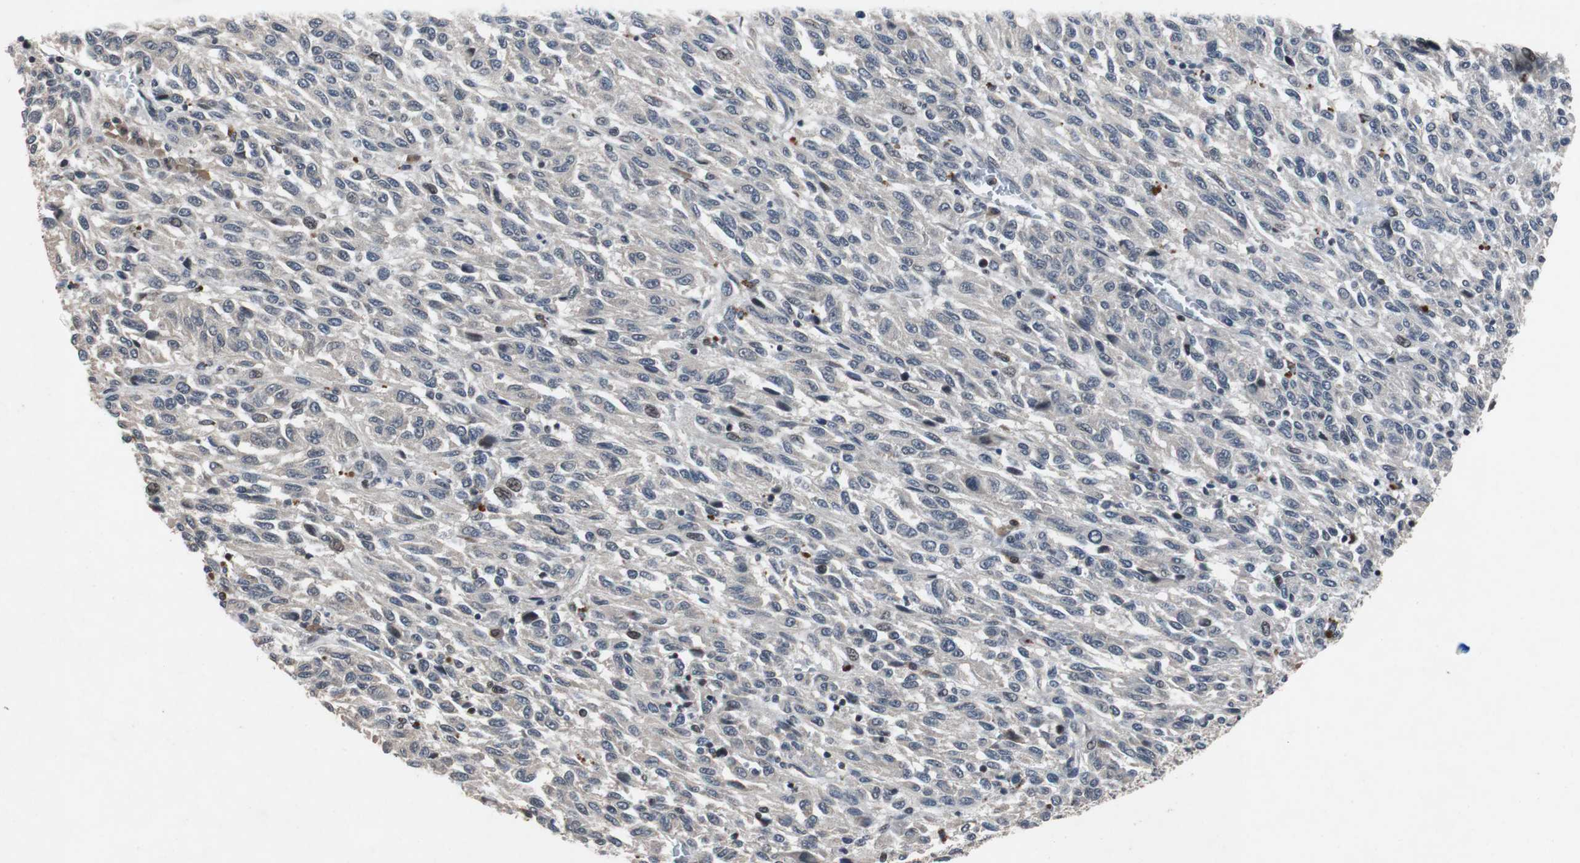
{"staining": {"intensity": "negative", "quantity": "none", "location": "none"}, "tissue": "melanoma", "cell_type": "Tumor cells", "image_type": "cancer", "snomed": [{"axis": "morphology", "description": "Malignant melanoma, Metastatic site"}, {"axis": "topography", "description": "Lung"}], "caption": "An IHC image of malignant melanoma (metastatic site) is shown. There is no staining in tumor cells of malignant melanoma (metastatic site).", "gene": "TP63", "patient": {"sex": "male", "age": 64}}